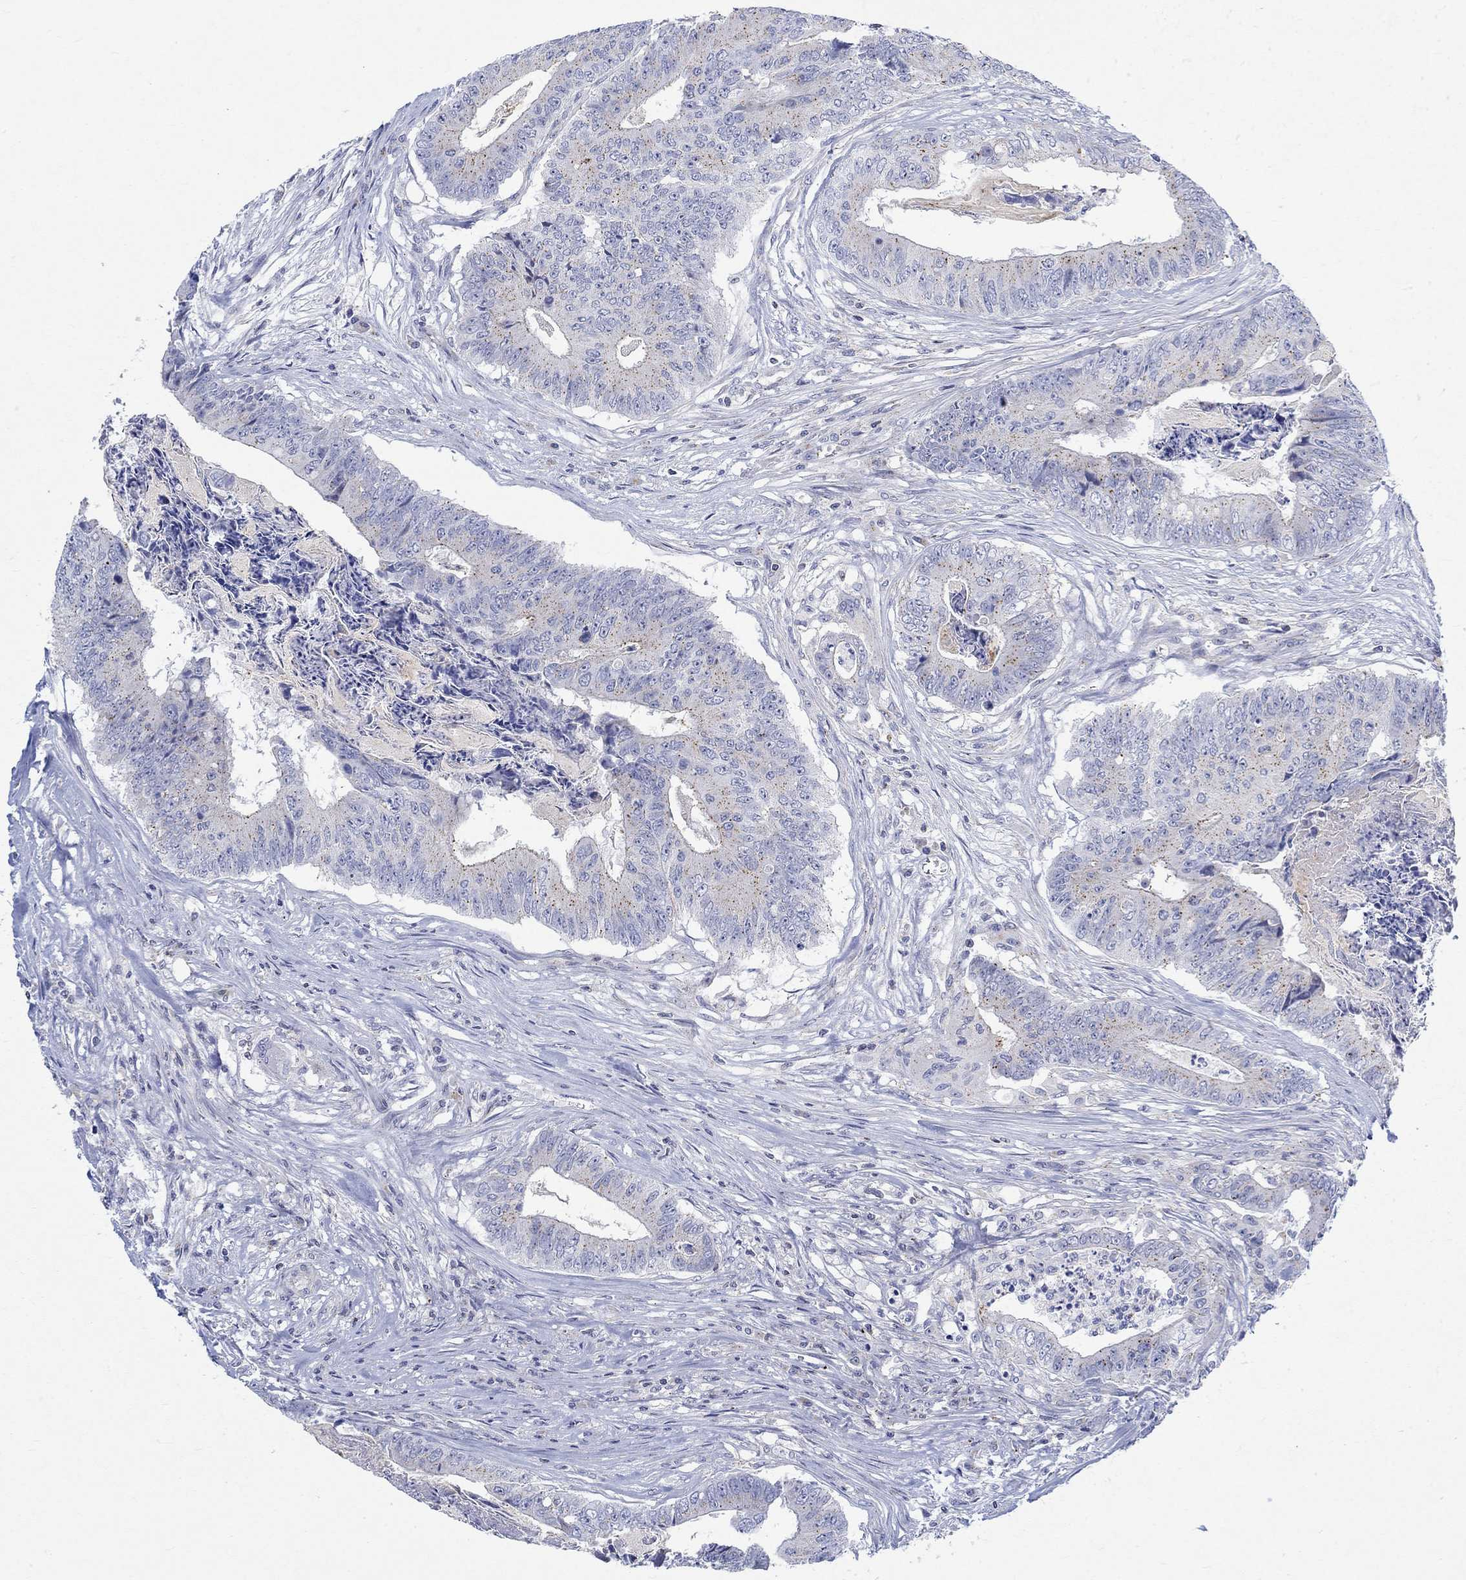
{"staining": {"intensity": "moderate", "quantity": "<25%", "location": "cytoplasmic/membranous"}, "tissue": "colorectal cancer", "cell_type": "Tumor cells", "image_type": "cancer", "snomed": [{"axis": "morphology", "description": "Adenocarcinoma, NOS"}, {"axis": "topography", "description": "Colon"}], "caption": "Protein expression analysis of colorectal cancer (adenocarcinoma) reveals moderate cytoplasmic/membranous staining in about <25% of tumor cells.", "gene": "NAV3", "patient": {"sex": "male", "age": 84}}